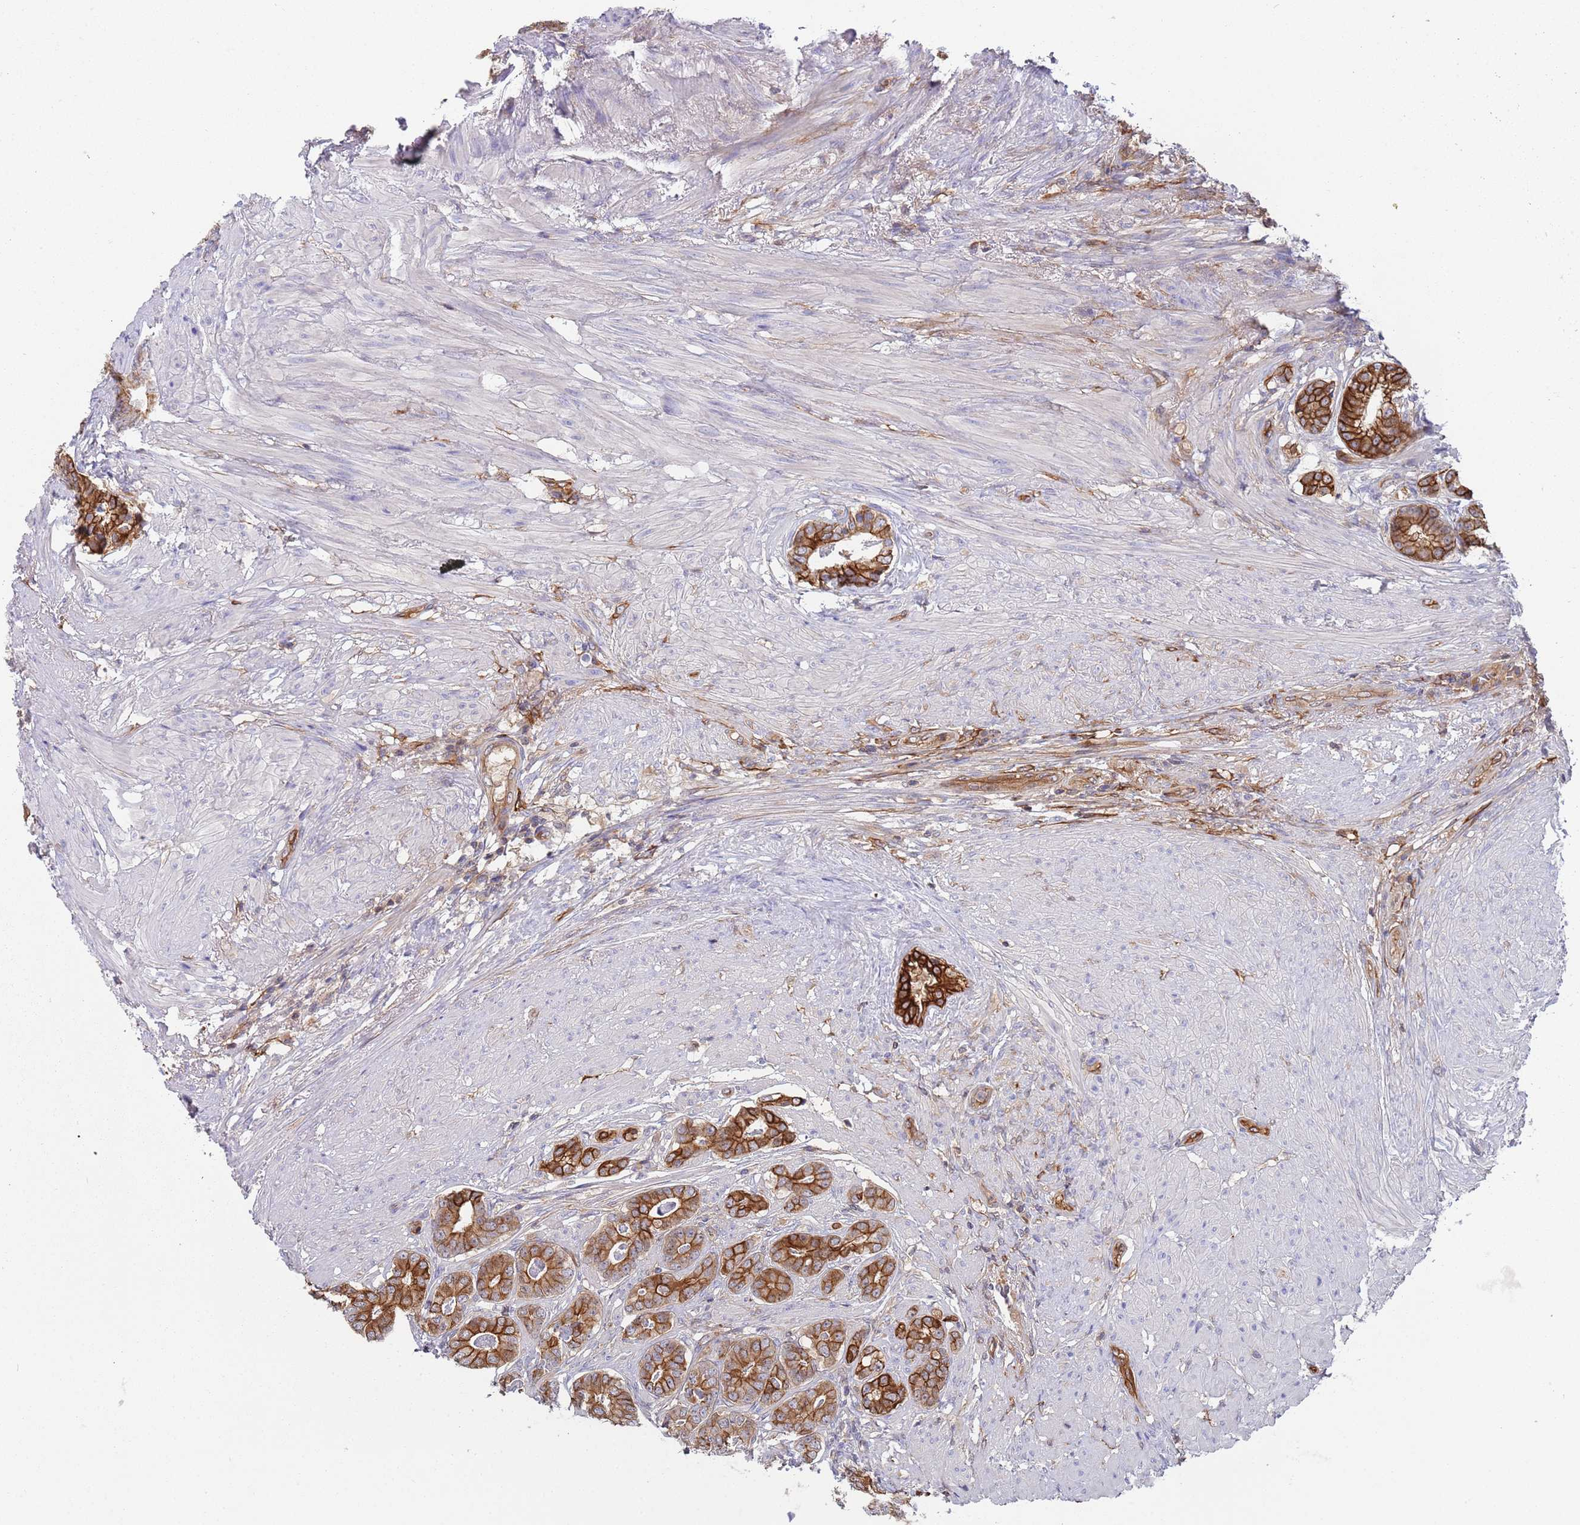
{"staining": {"intensity": "strong", "quantity": ">75%", "location": "cytoplasmic/membranous"}, "tissue": "prostate cancer", "cell_type": "Tumor cells", "image_type": "cancer", "snomed": [{"axis": "morphology", "description": "Adenocarcinoma, Low grade"}, {"axis": "topography", "description": "Prostate"}], "caption": "Prostate cancer (low-grade adenocarcinoma) tissue reveals strong cytoplasmic/membranous staining in approximately >75% of tumor cells, visualized by immunohistochemistry. The staining was performed using DAB (3,3'-diaminobenzidine), with brown indicating positive protein expression. Nuclei are stained blue with hematoxylin.", "gene": "GSDMD", "patient": {"sex": "male", "age": 71}}